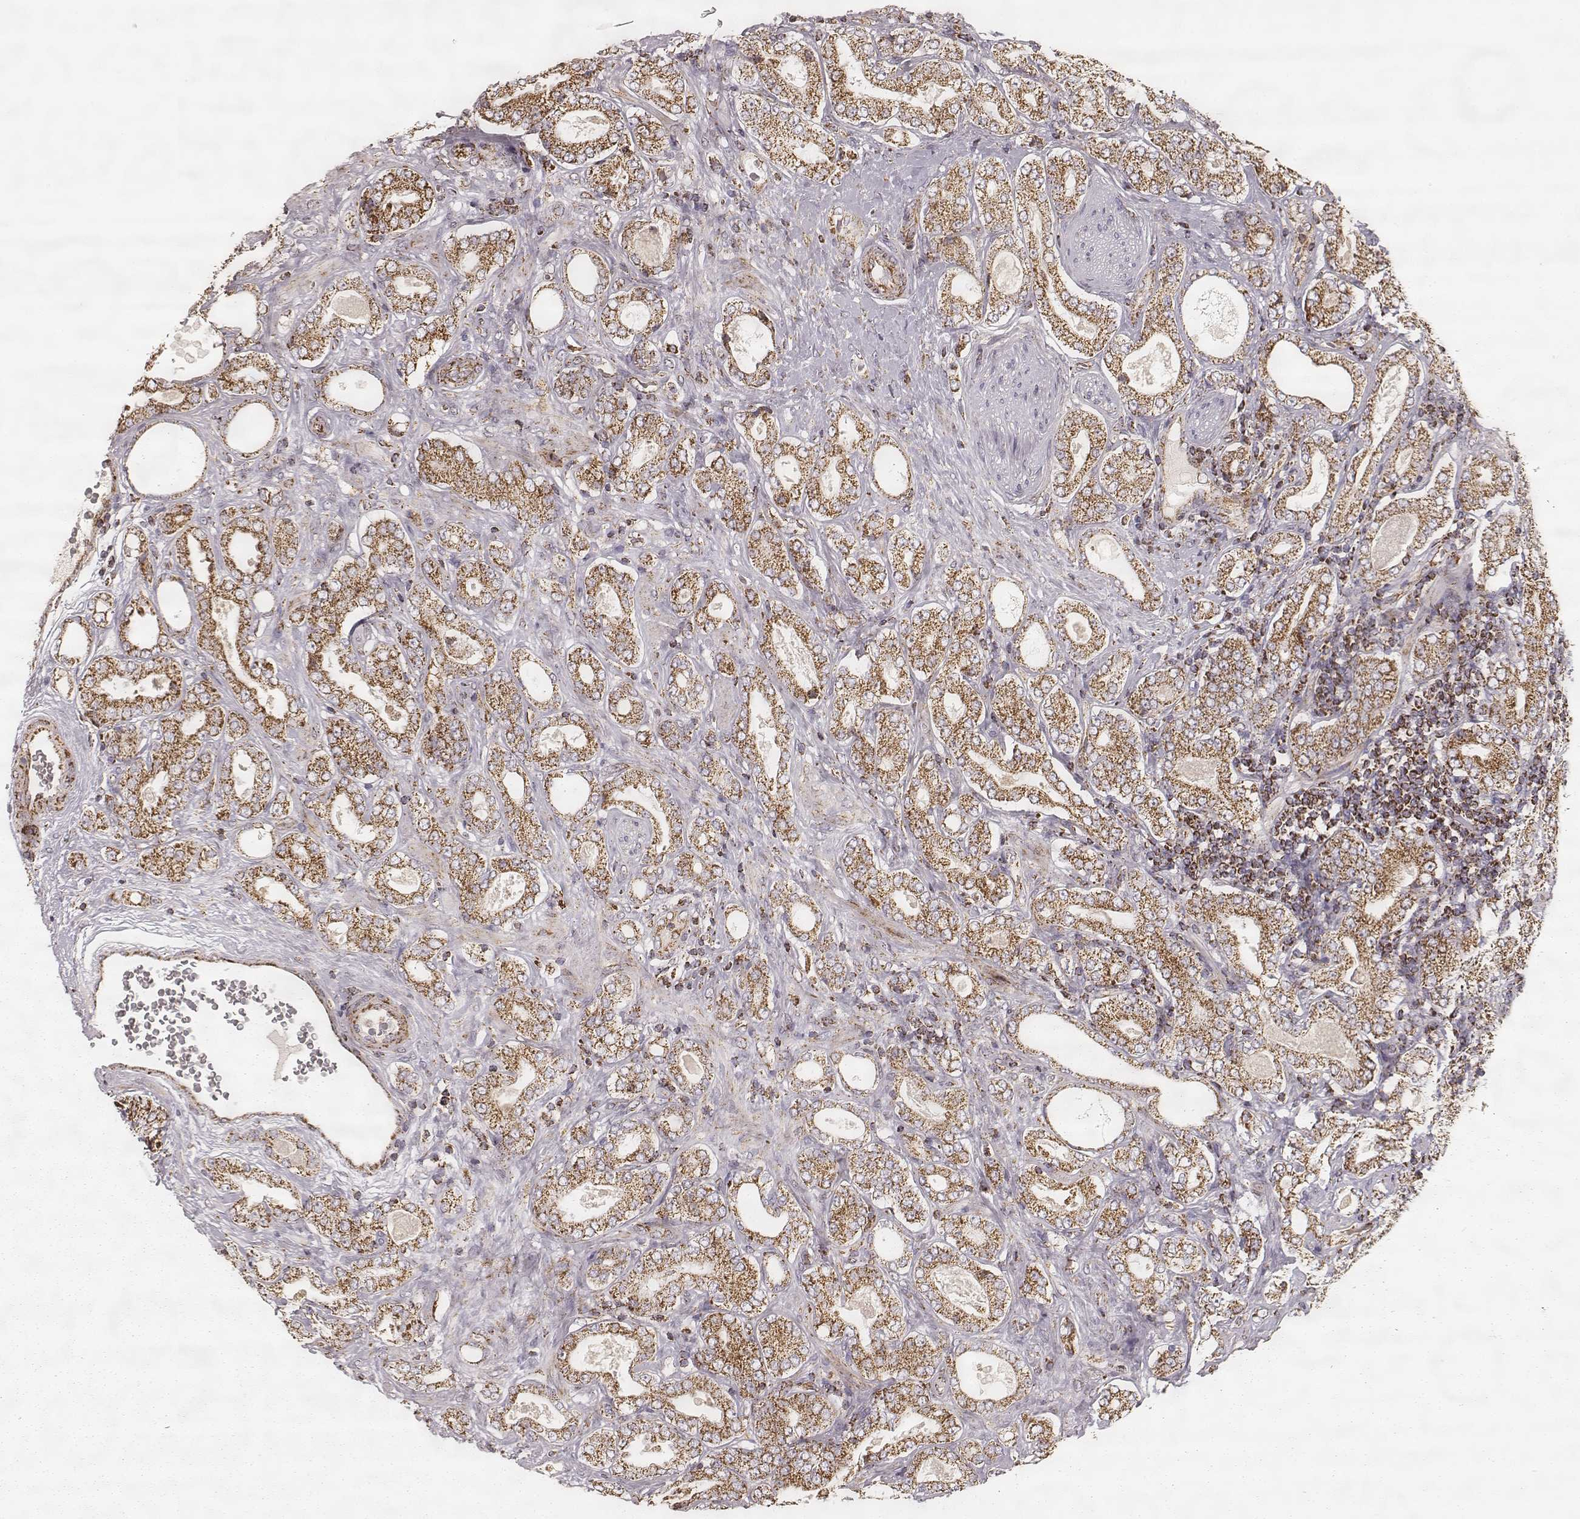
{"staining": {"intensity": "strong", "quantity": ">75%", "location": "cytoplasmic/membranous"}, "tissue": "prostate cancer", "cell_type": "Tumor cells", "image_type": "cancer", "snomed": [{"axis": "morphology", "description": "Adenocarcinoma, NOS"}, {"axis": "topography", "description": "Prostate"}], "caption": "Protein analysis of prostate cancer (adenocarcinoma) tissue displays strong cytoplasmic/membranous expression in approximately >75% of tumor cells.", "gene": "CS", "patient": {"sex": "male", "age": 64}}